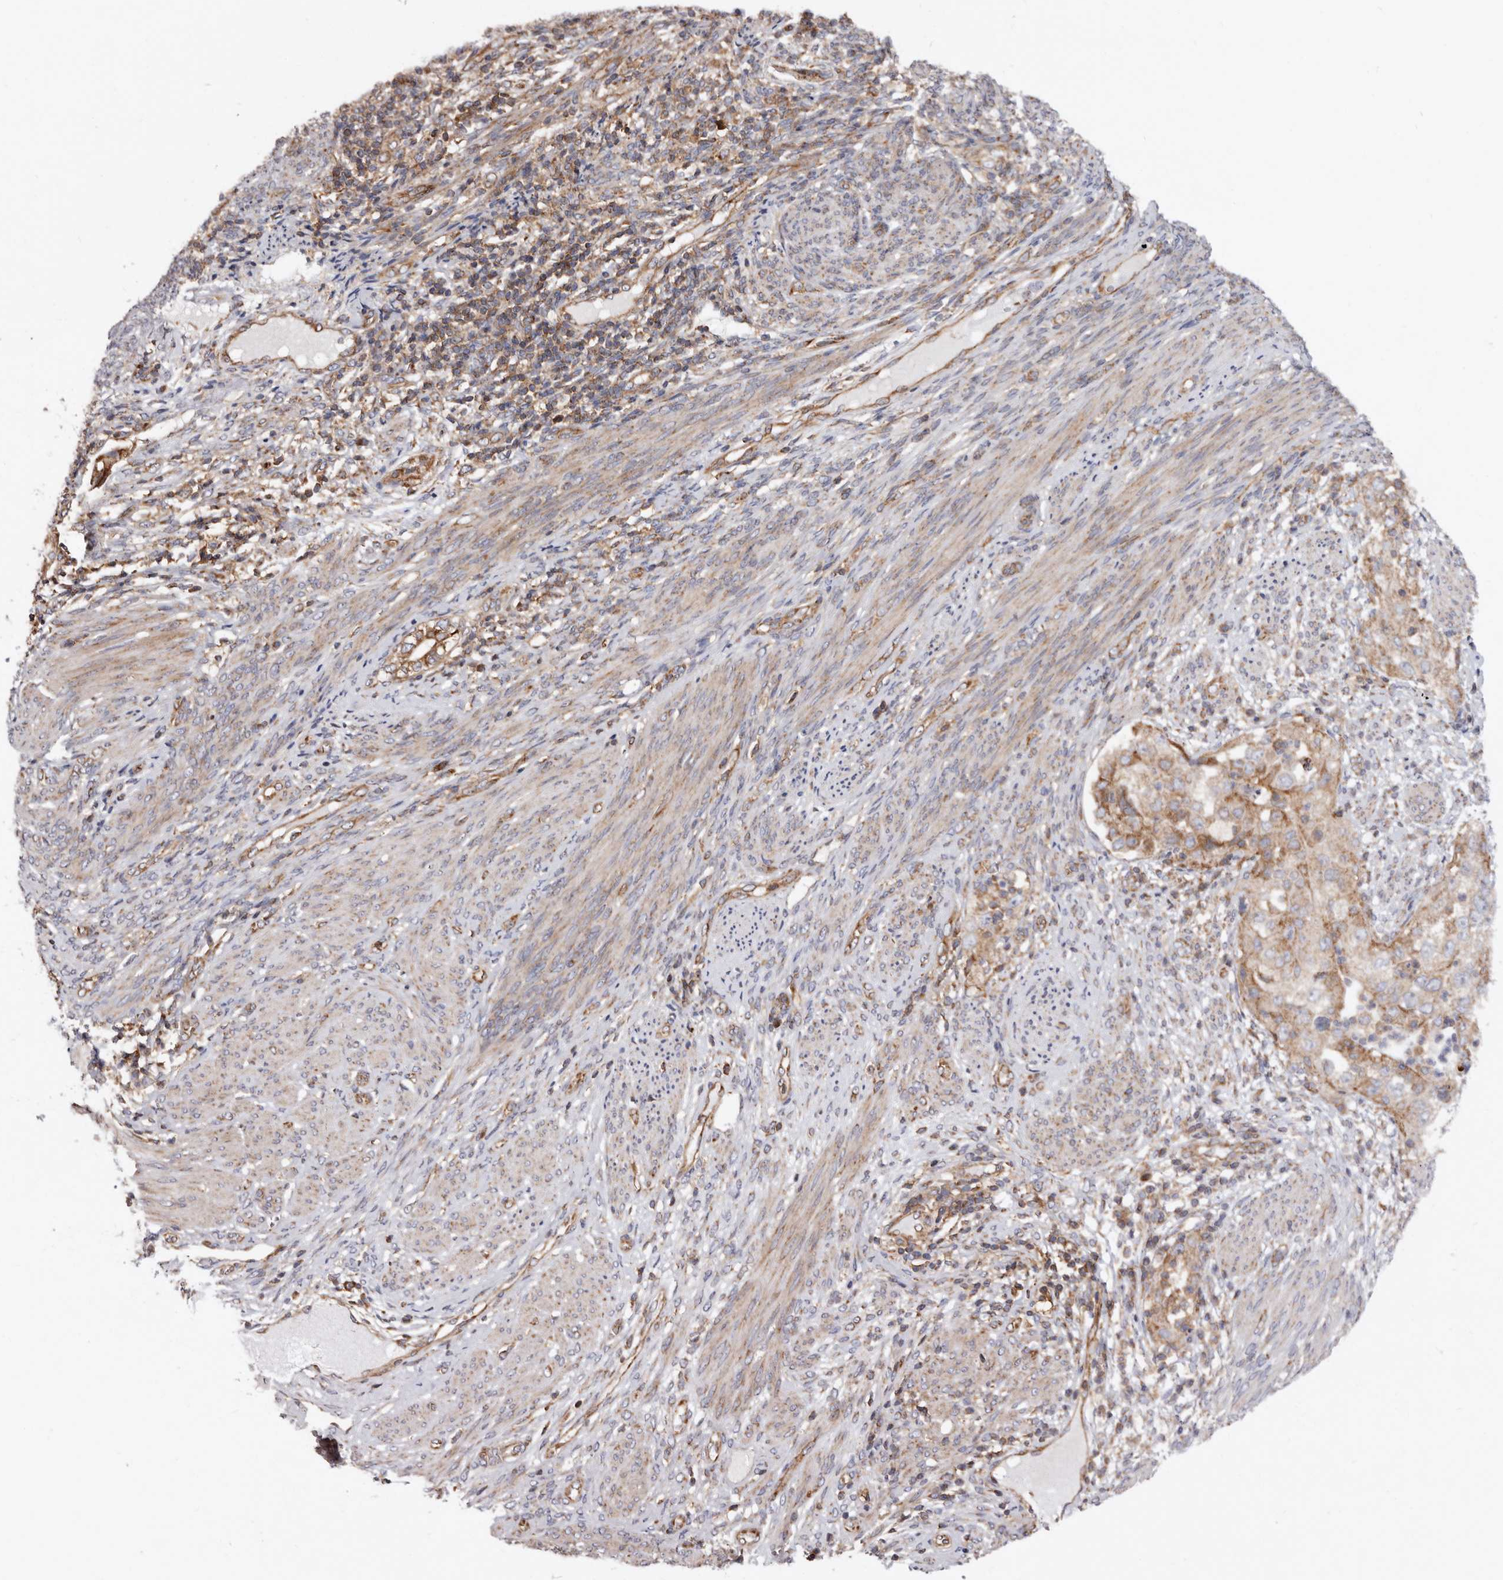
{"staining": {"intensity": "weak", "quantity": "25%-75%", "location": "cytoplasmic/membranous"}, "tissue": "endometrial cancer", "cell_type": "Tumor cells", "image_type": "cancer", "snomed": [{"axis": "morphology", "description": "Adenocarcinoma, NOS"}, {"axis": "topography", "description": "Endometrium"}], "caption": "Weak cytoplasmic/membranous protein expression is identified in approximately 25%-75% of tumor cells in endometrial cancer (adenocarcinoma).", "gene": "COQ8B", "patient": {"sex": "female", "age": 85}}